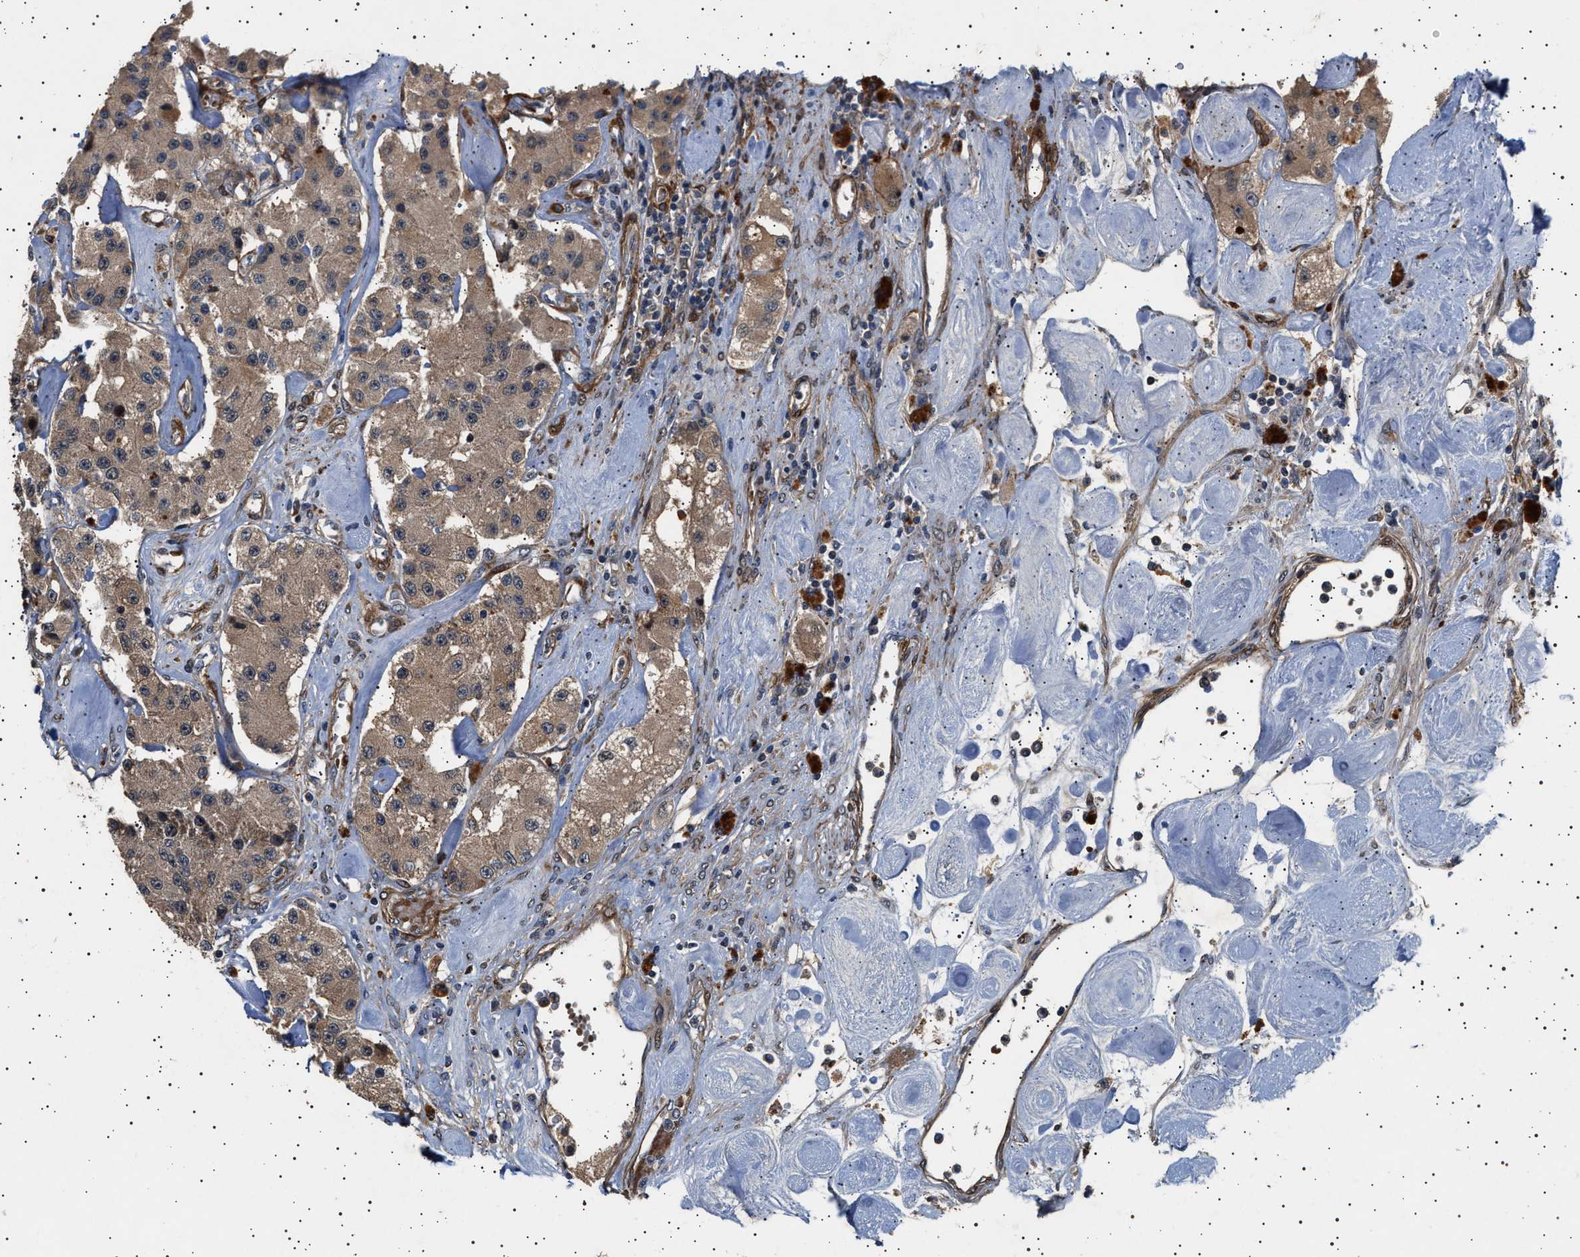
{"staining": {"intensity": "moderate", "quantity": ">75%", "location": "cytoplasmic/membranous"}, "tissue": "carcinoid", "cell_type": "Tumor cells", "image_type": "cancer", "snomed": [{"axis": "morphology", "description": "Carcinoid, malignant, NOS"}, {"axis": "topography", "description": "Pancreas"}], "caption": "Protein staining by IHC exhibits moderate cytoplasmic/membranous staining in about >75% of tumor cells in carcinoid (malignant).", "gene": "GUCY1B1", "patient": {"sex": "male", "age": 41}}